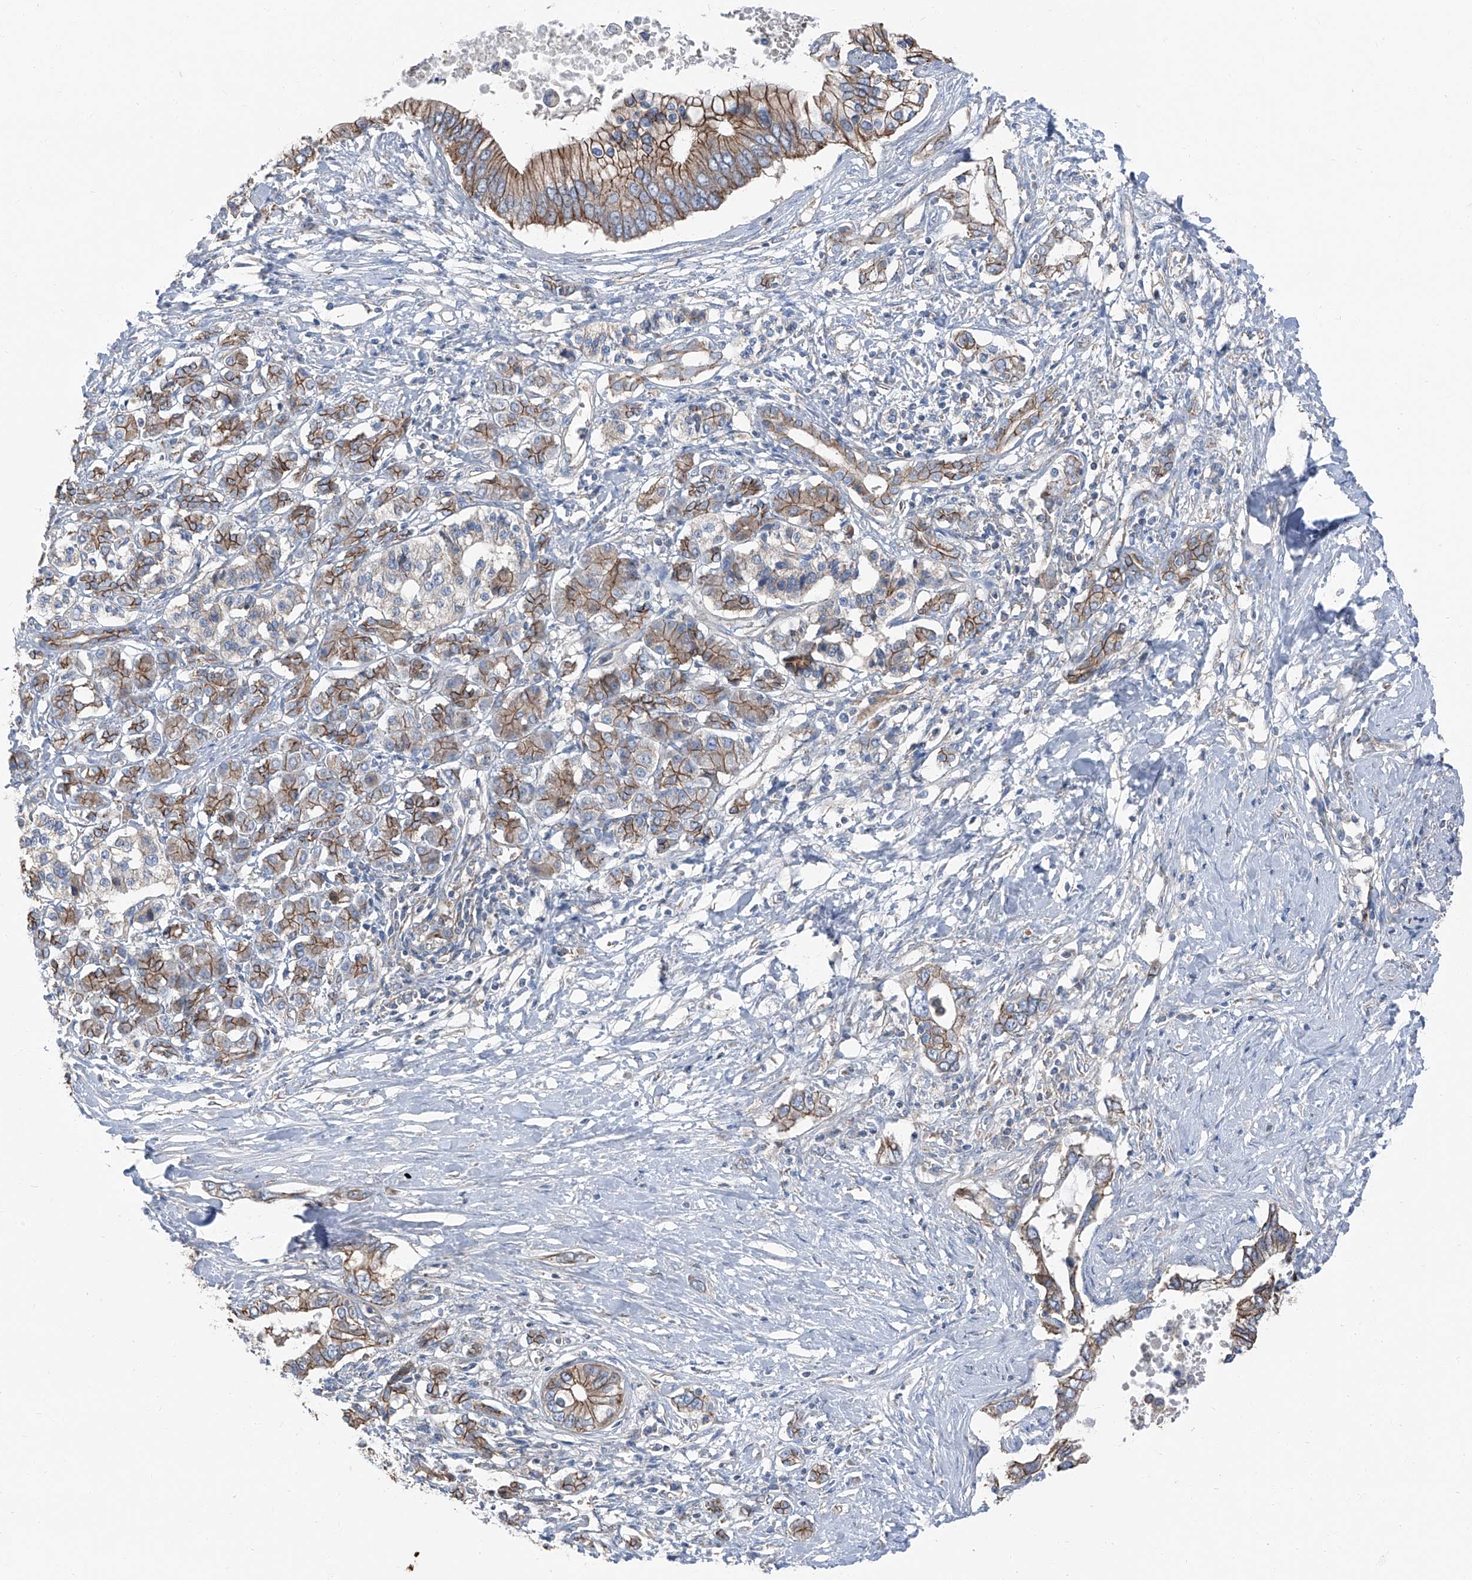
{"staining": {"intensity": "moderate", "quantity": ">75%", "location": "cytoplasmic/membranous"}, "tissue": "pancreatic cancer", "cell_type": "Tumor cells", "image_type": "cancer", "snomed": [{"axis": "morphology", "description": "Normal tissue, NOS"}, {"axis": "morphology", "description": "Adenocarcinoma, NOS"}, {"axis": "topography", "description": "Pancreas"}, {"axis": "topography", "description": "Peripheral nerve tissue"}], "caption": "Moderate cytoplasmic/membranous positivity is identified in approximately >75% of tumor cells in pancreatic cancer. (DAB IHC with brightfield microscopy, high magnification).", "gene": "GPR142", "patient": {"sex": "male", "age": 59}}